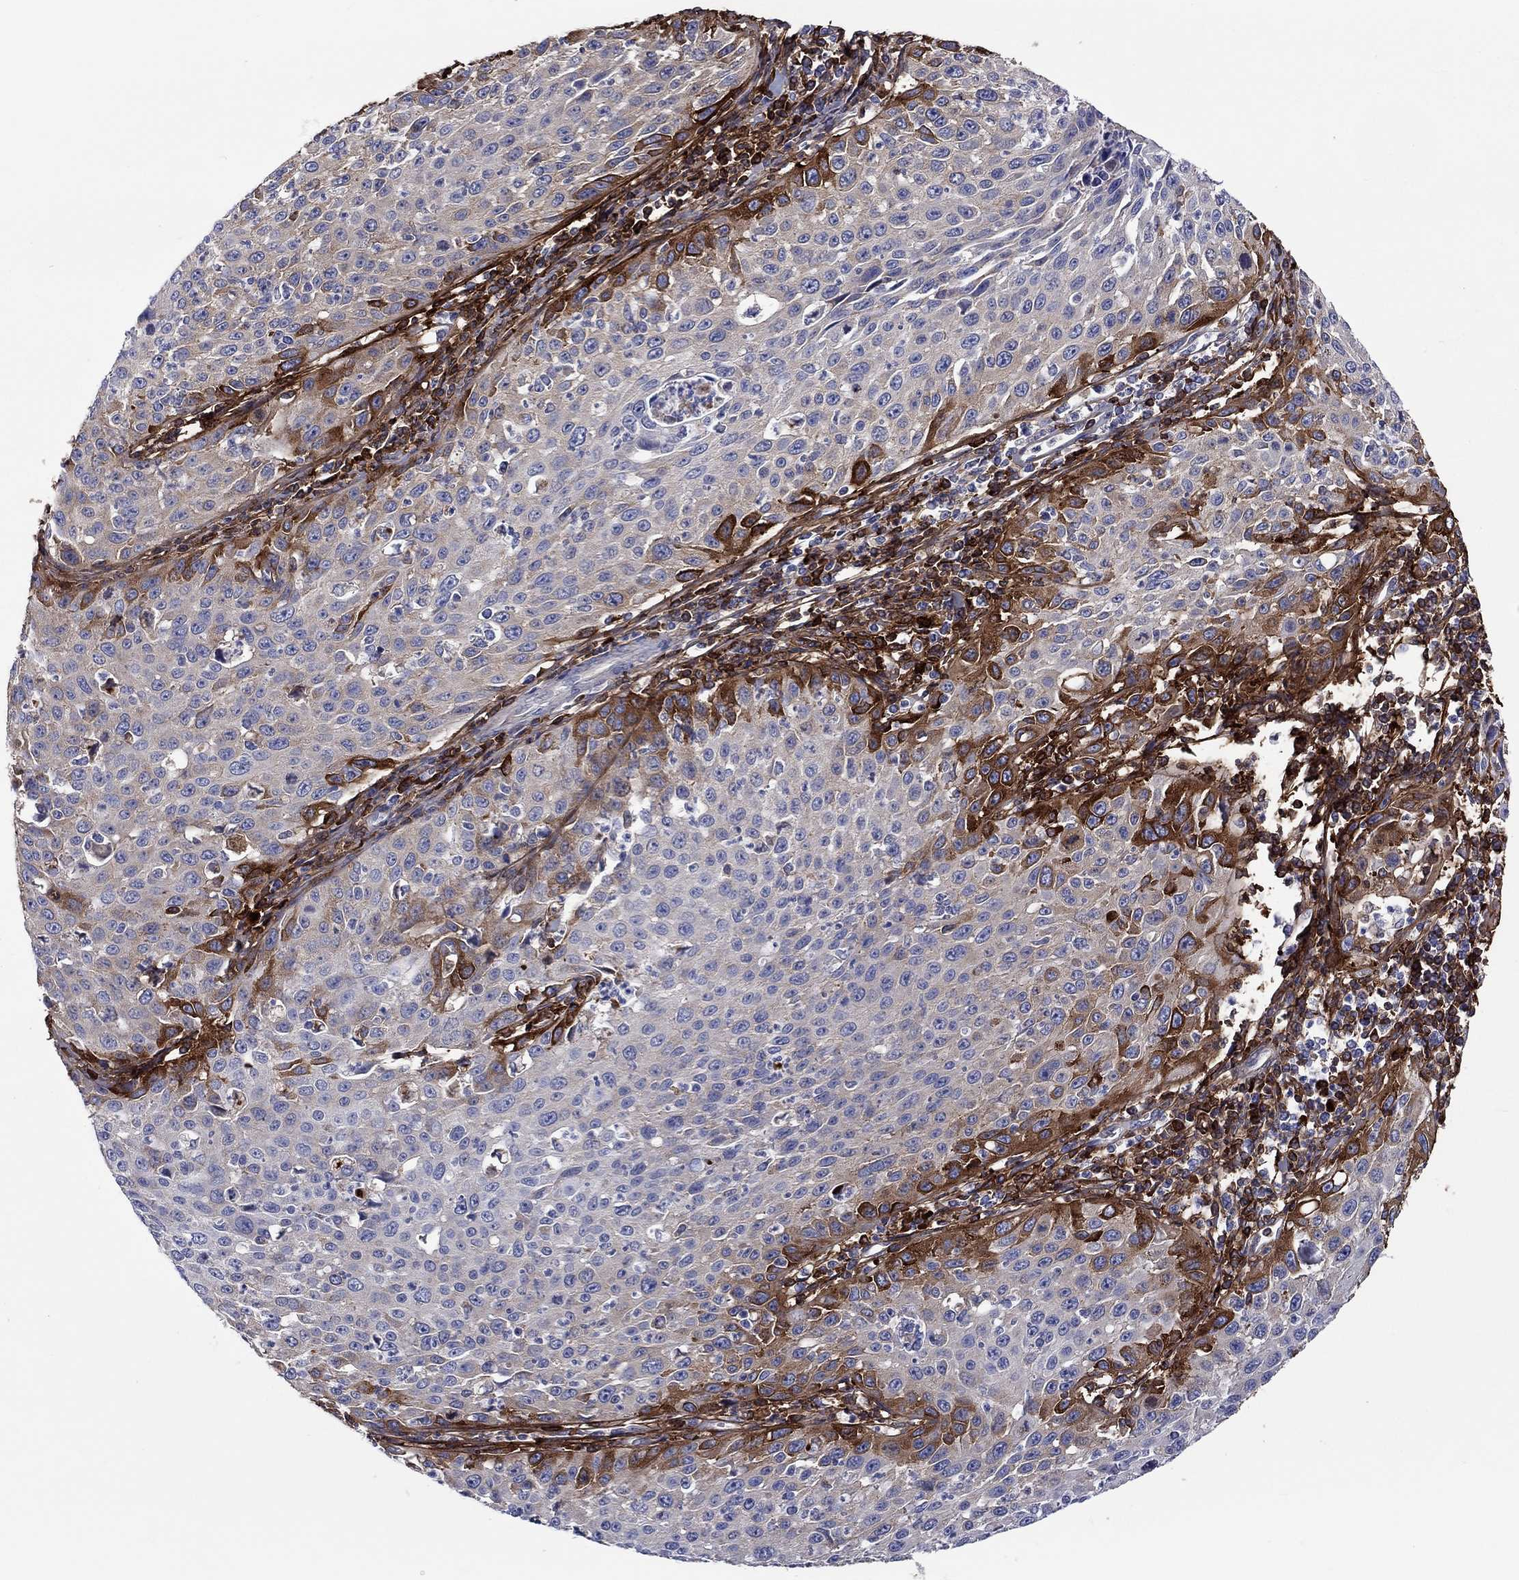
{"staining": {"intensity": "strong", "quantity": "25%-75%", "location": "cytoplasmic/membranous"}, "tissue": "cervical cancer", "cell_type": "Tumor cells", "image_type": "cancer", "snomed": [{"axis": "morphology", "description": "Squamous cell carcinoma, NOS"}, {"axis": "topography", "description": "Cervix"}], "caption": "Immunohistochemistry (DAB) staining of human cervical cancer (squamous cell carcinoma) exhibits strong cytoplasmic/membranous protein staining in approximately 25%-75% of tumor cells.", "gene": "TGFBI", "patient": {"sex": "female", "age": 26}}